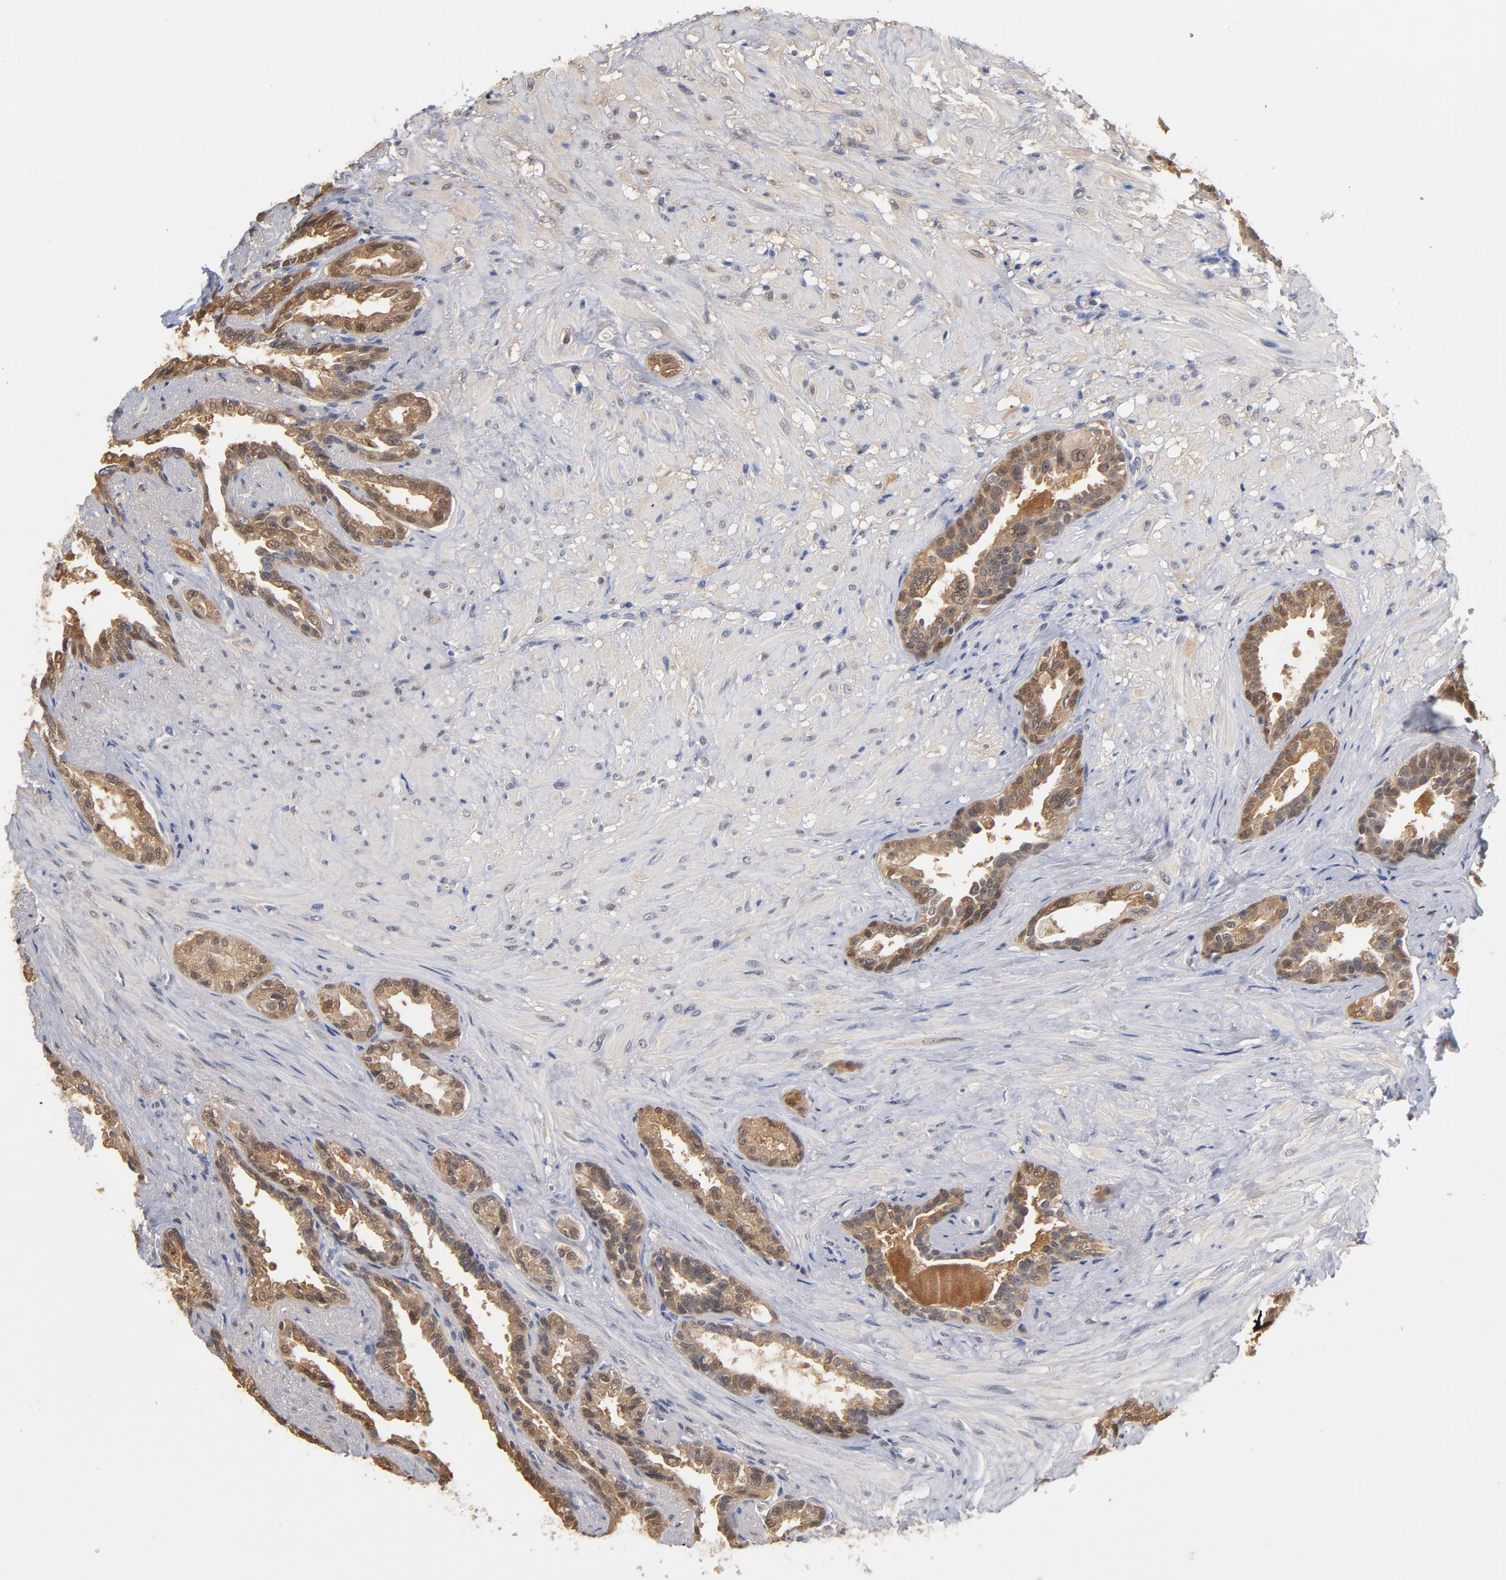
{"staining": {"intensity": "strong", "quantity": ">75%", "location": "cytoplasmic/membranous"}, "tissue": "seminal vesicle", "cell_type": "Glandular cells", "image_type": "normal", "snomed": [{"axis": "morphology", "description": "Normal tissue, NOS"}, {"axis": "topography", "description": "Seminal veicle"}], "caption": "This photomicrograph exhibits immunohistochemistry staining of benign human seminal vesicle, with high strong cytoplasmic/membranous expression in approximately >75% of glandular cells.", "gene": "MIF", "patient": {"sex": "male", "age": 61}}